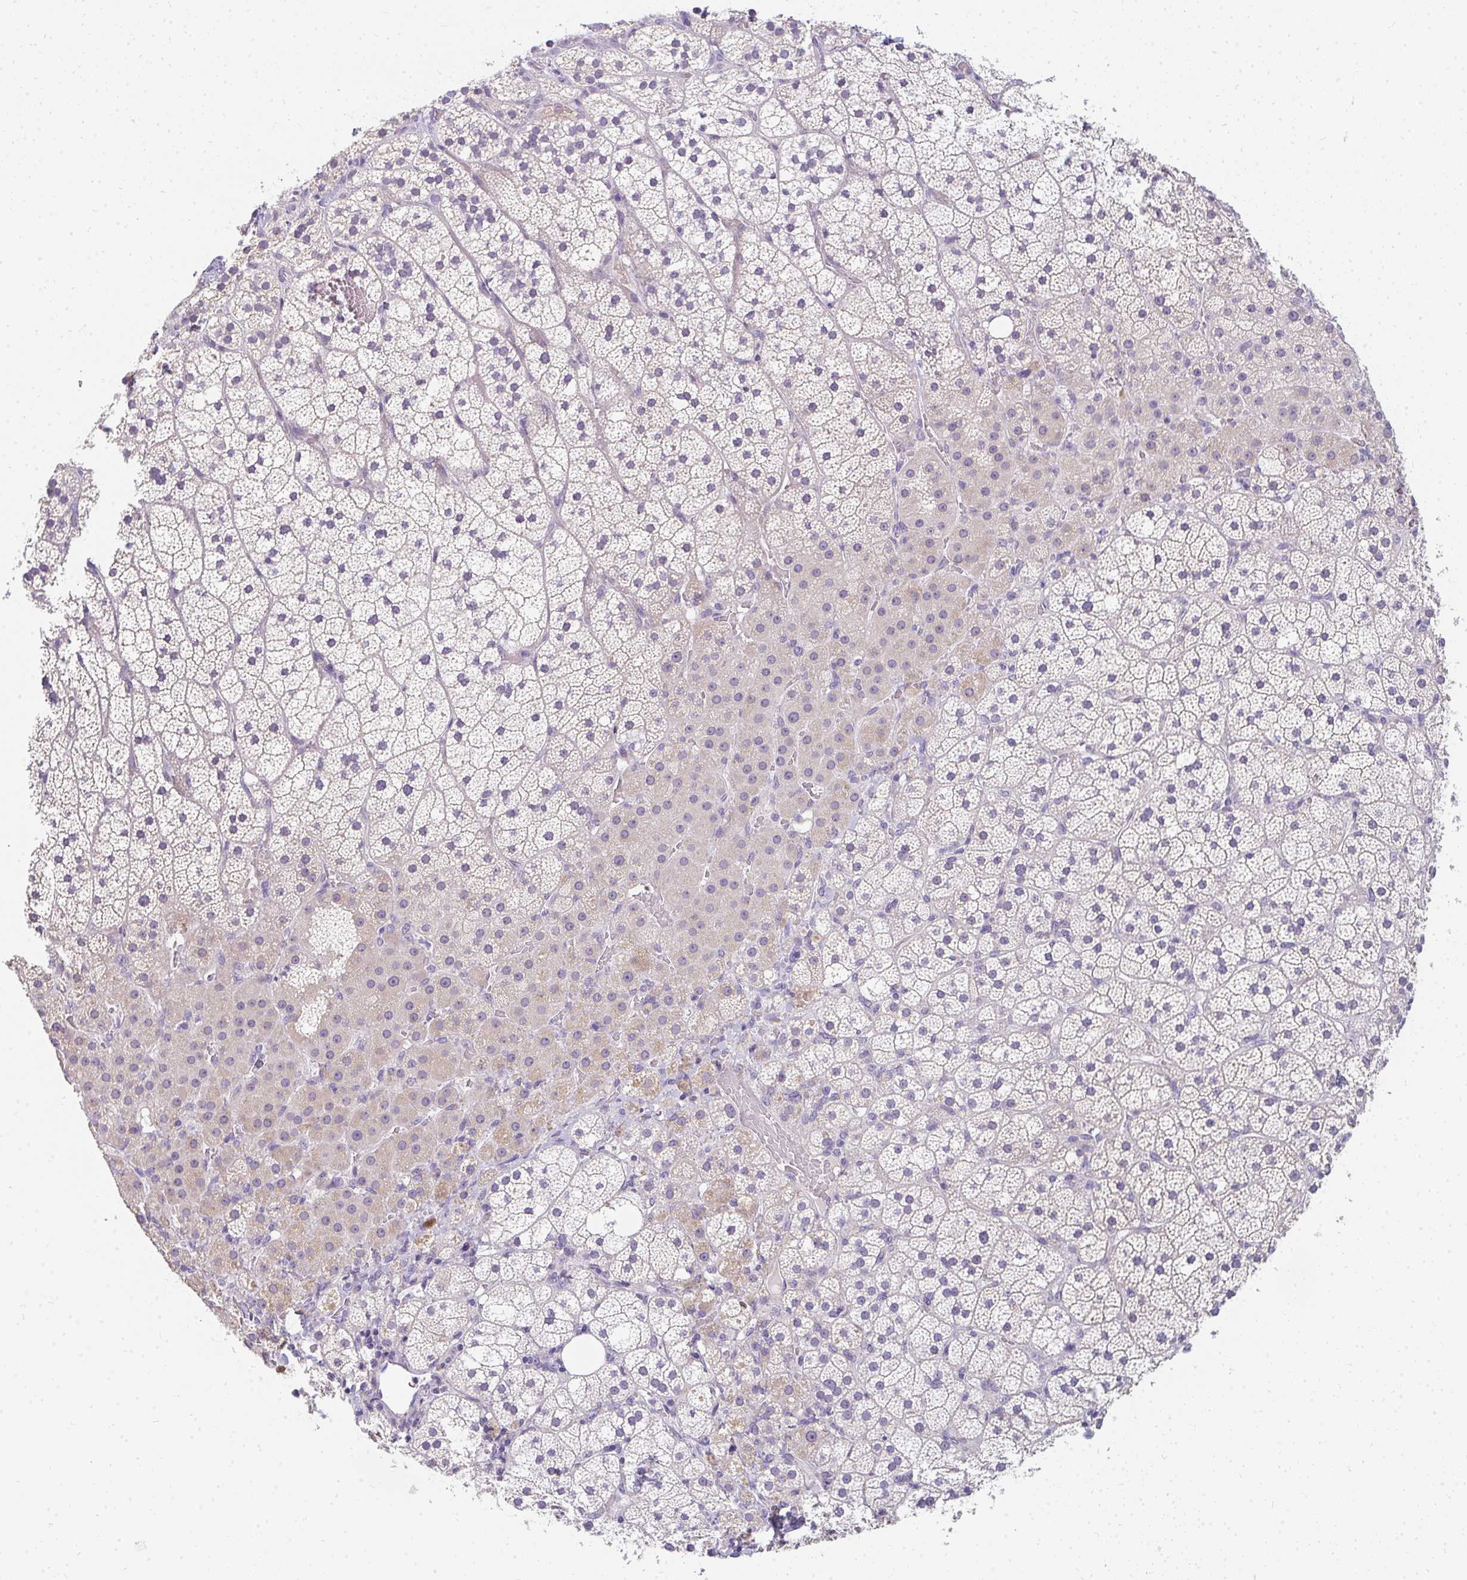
{"staining": {"intensity": "weak", "quantity": "25%-75%", "location": "cytoplasmic/membranous"}, "tissue": "adrenal gland", "cell_type": "Glandular cells", "image_type": "normal", "snomed": [{"axis": "morphology", "description": "Normal tissue, NOS"}, {"axis": "topography", "description": "Adrenal gland"}], "caption": "Immunohistochemical staining of benign human adrenal gland displays weak cytoplasmic/membranous protein positivity in about 25%-75% of glandular cells. The protein of interest is shown in brown color, while the nuclei are stained blue.", "gene": "PPP1R3G", "patient": {"sex": "male", "age": 53}}